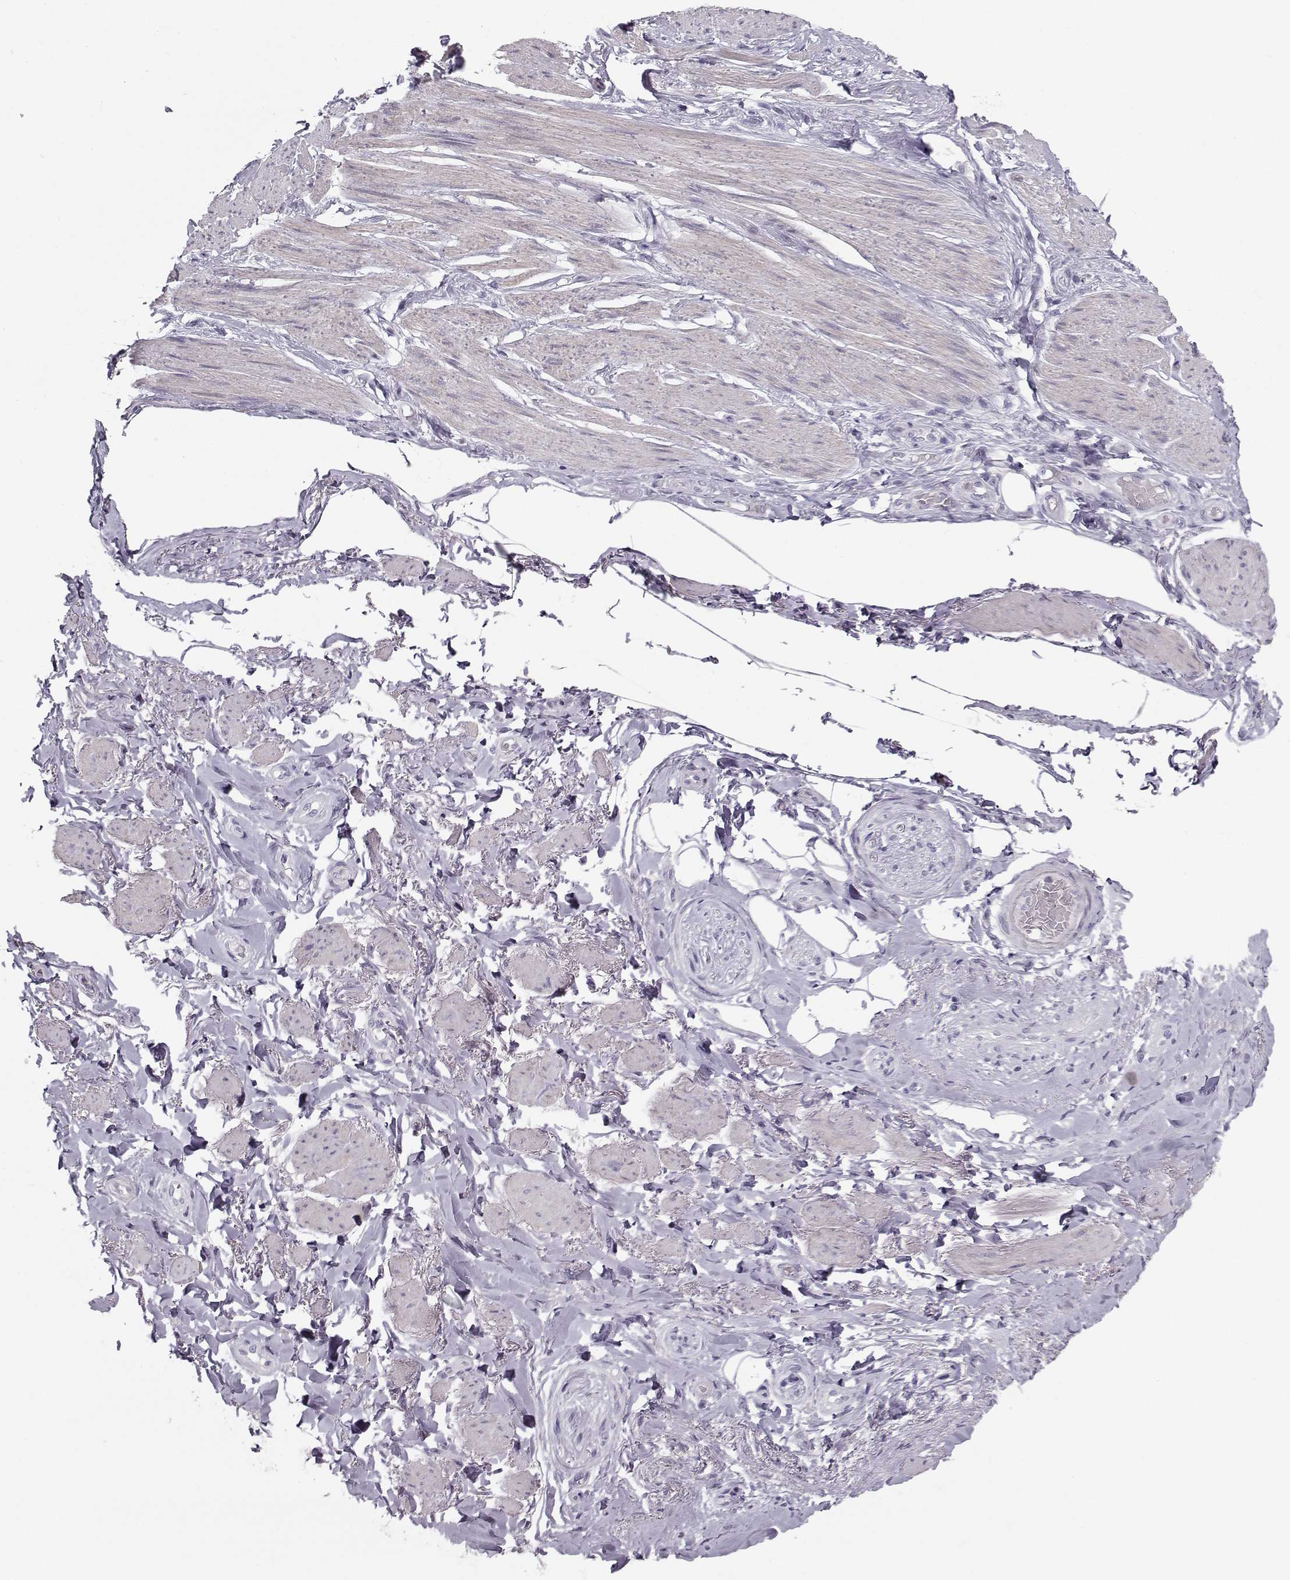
{"staining": {"intensity": "negative", "quantity": "none", "location": "none"}, "tissue": "adipose tissue", "cell_type": "Adipocytes", "image_type": "normal", "snomed": [{"axis": "morphology", "description": "Normal tissue, NOS"}, {"axis": "topography", "description": "Skeletal muscle"}, {"axis": "topography", "description": "Anal"}, {"axis": "topography", "description": "Peripheral nerve tissue"}], "caption": "Human adipose tissue stained for a protein using IHC reveals no positivity in adipocytes.", "gene": "CASR", "patient": {"sex": "male", "age": 53}}